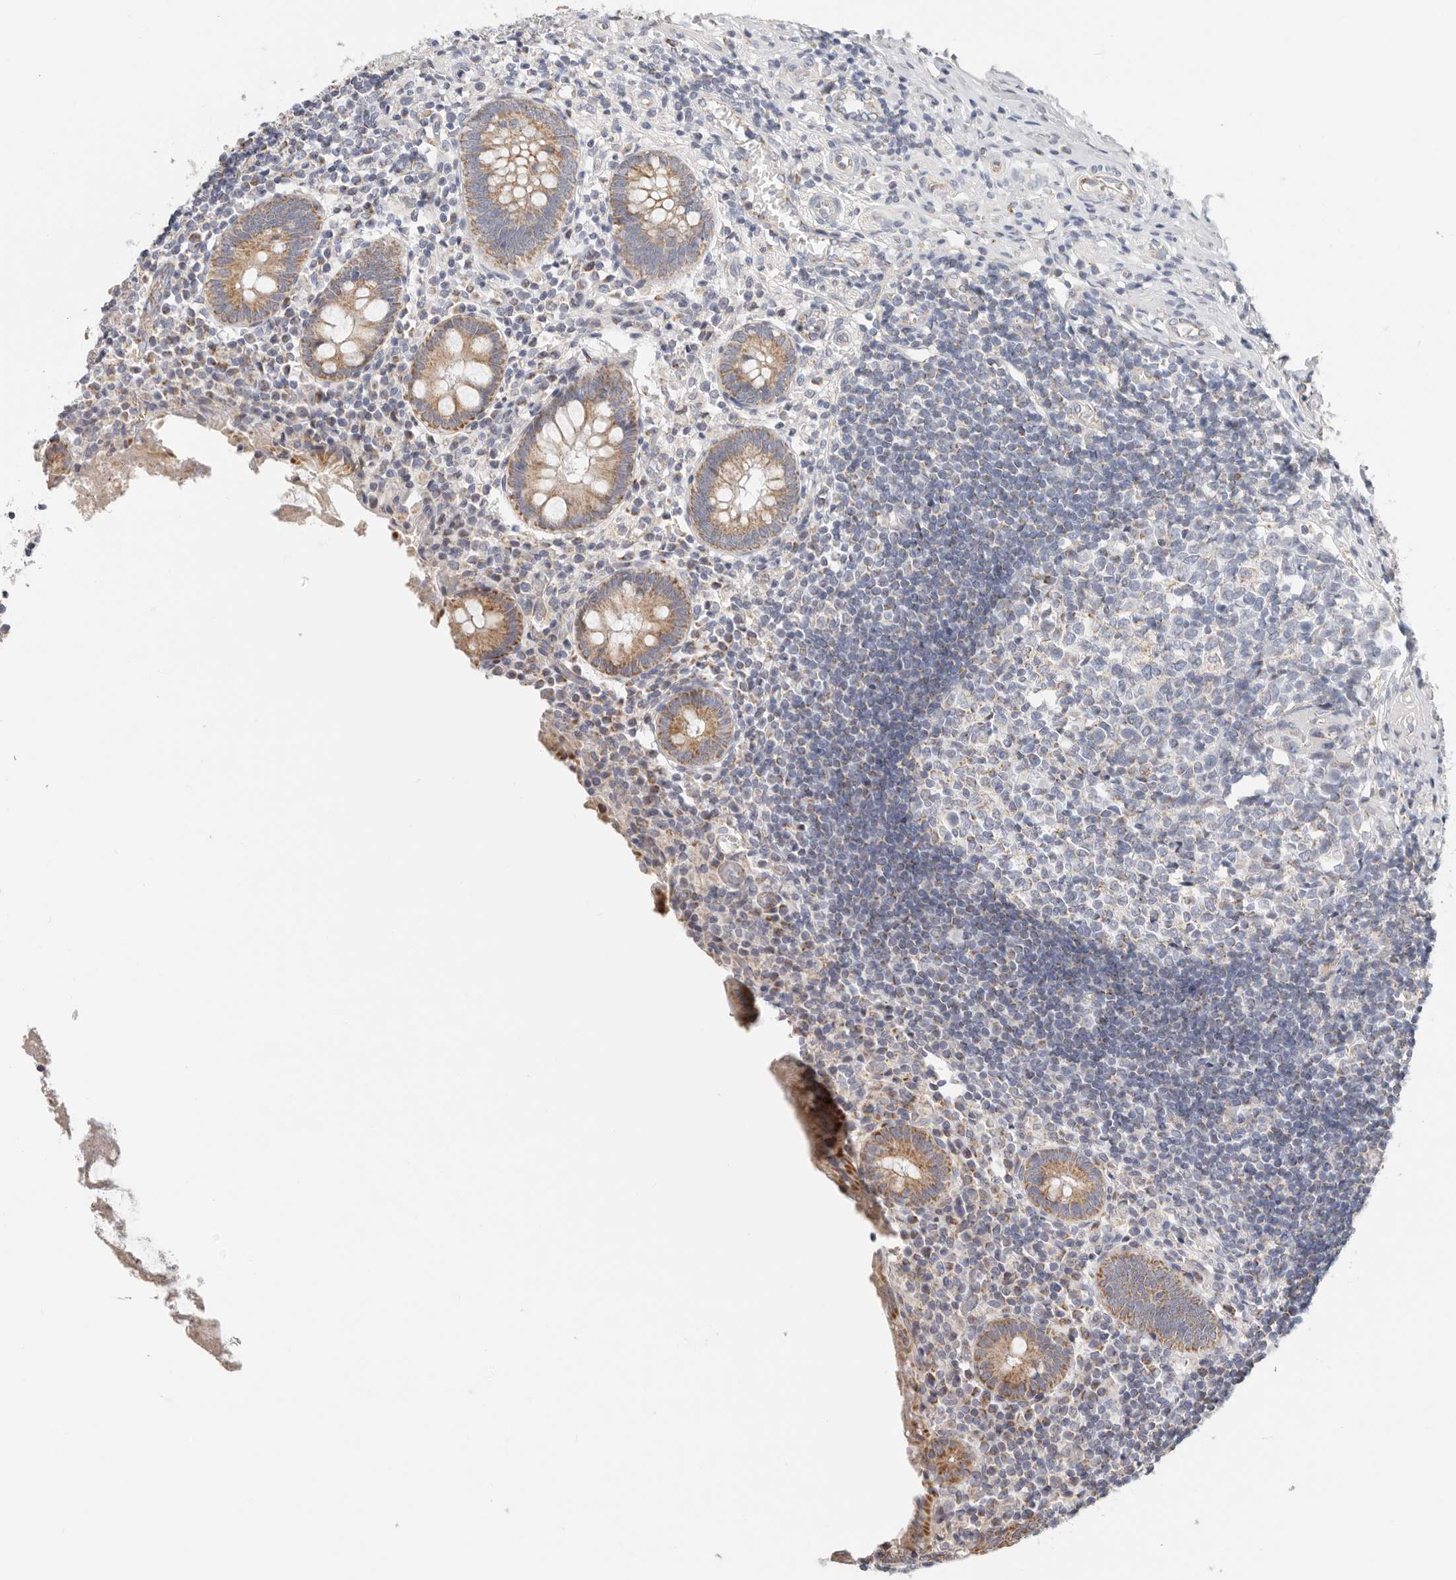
{"staining": {"intensity": "moderate", "quantity": ">75%", "location": "cytoplasmic/membranous"}, "tissue": "appendix", "cell_type": "Glandular cells", "image_type": "normal", "snomed": [{"axis": "morphology", "description": "Normal tissue, NOS"}, {"axis": "topography", "description": "Appendix"}], "caption": "Immunohistochemical staining of normal human appendix shows moderate cytoplasmic/membranous protein positivity in approximately >75% of glandular cells.", "gene": "AFDN", "patient": {"sex": "female", "age": 17}}